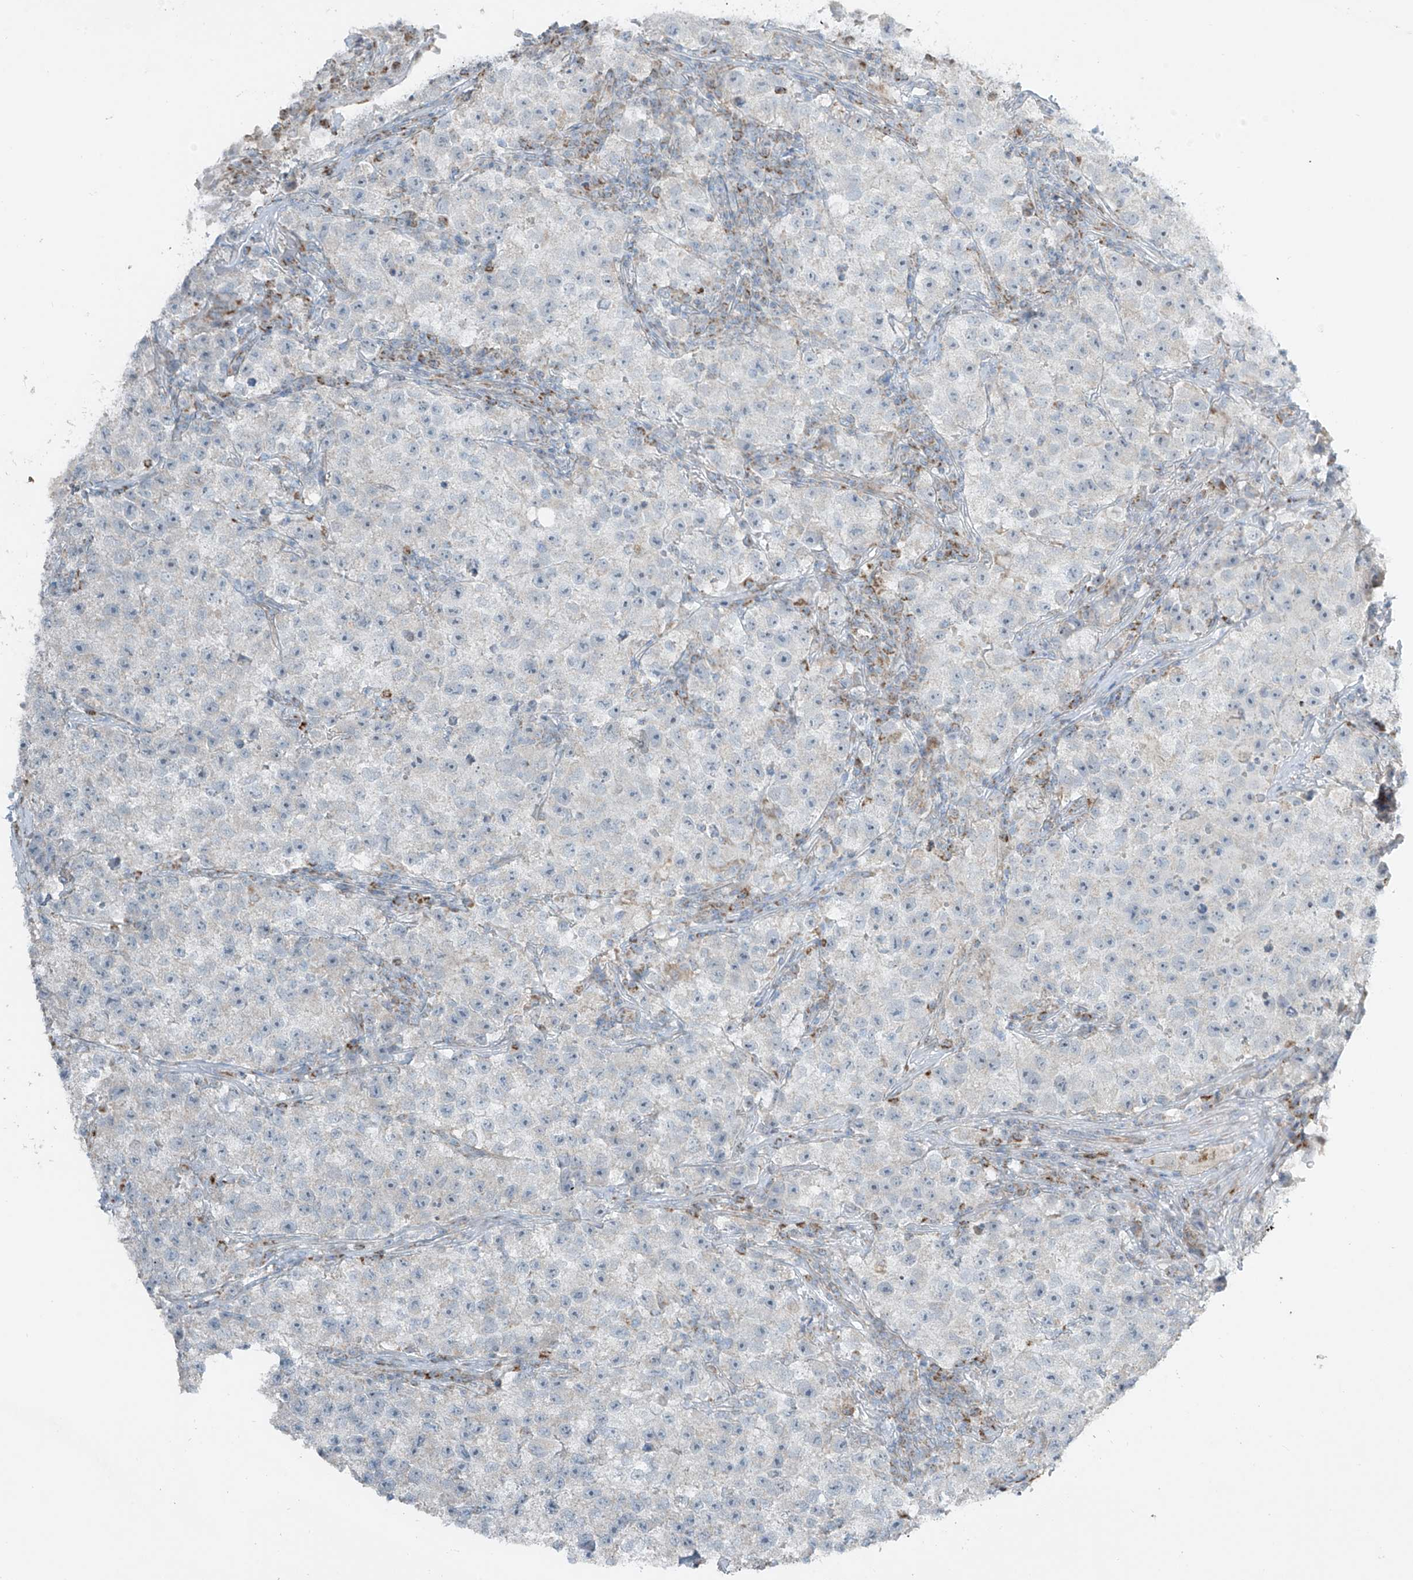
{"staining": {"intensity": "negative", "quantity": "none", "location": "none"}, "tissue": "testis cancer", "cell_type": "Tumor cells", "image_type": "cancer", "snomed": [{"axis": "morphology", "description": "Seminoma, NOS"}, {"axis": "topography", "description": "Testis"}], "caption": "IHC micrograph of human seminoma (testis) stained for a protein (brown), which reveals no staining in tumor cells.", "gene": "SMDT1", "patient": {"sex": "male", "age": 22}}